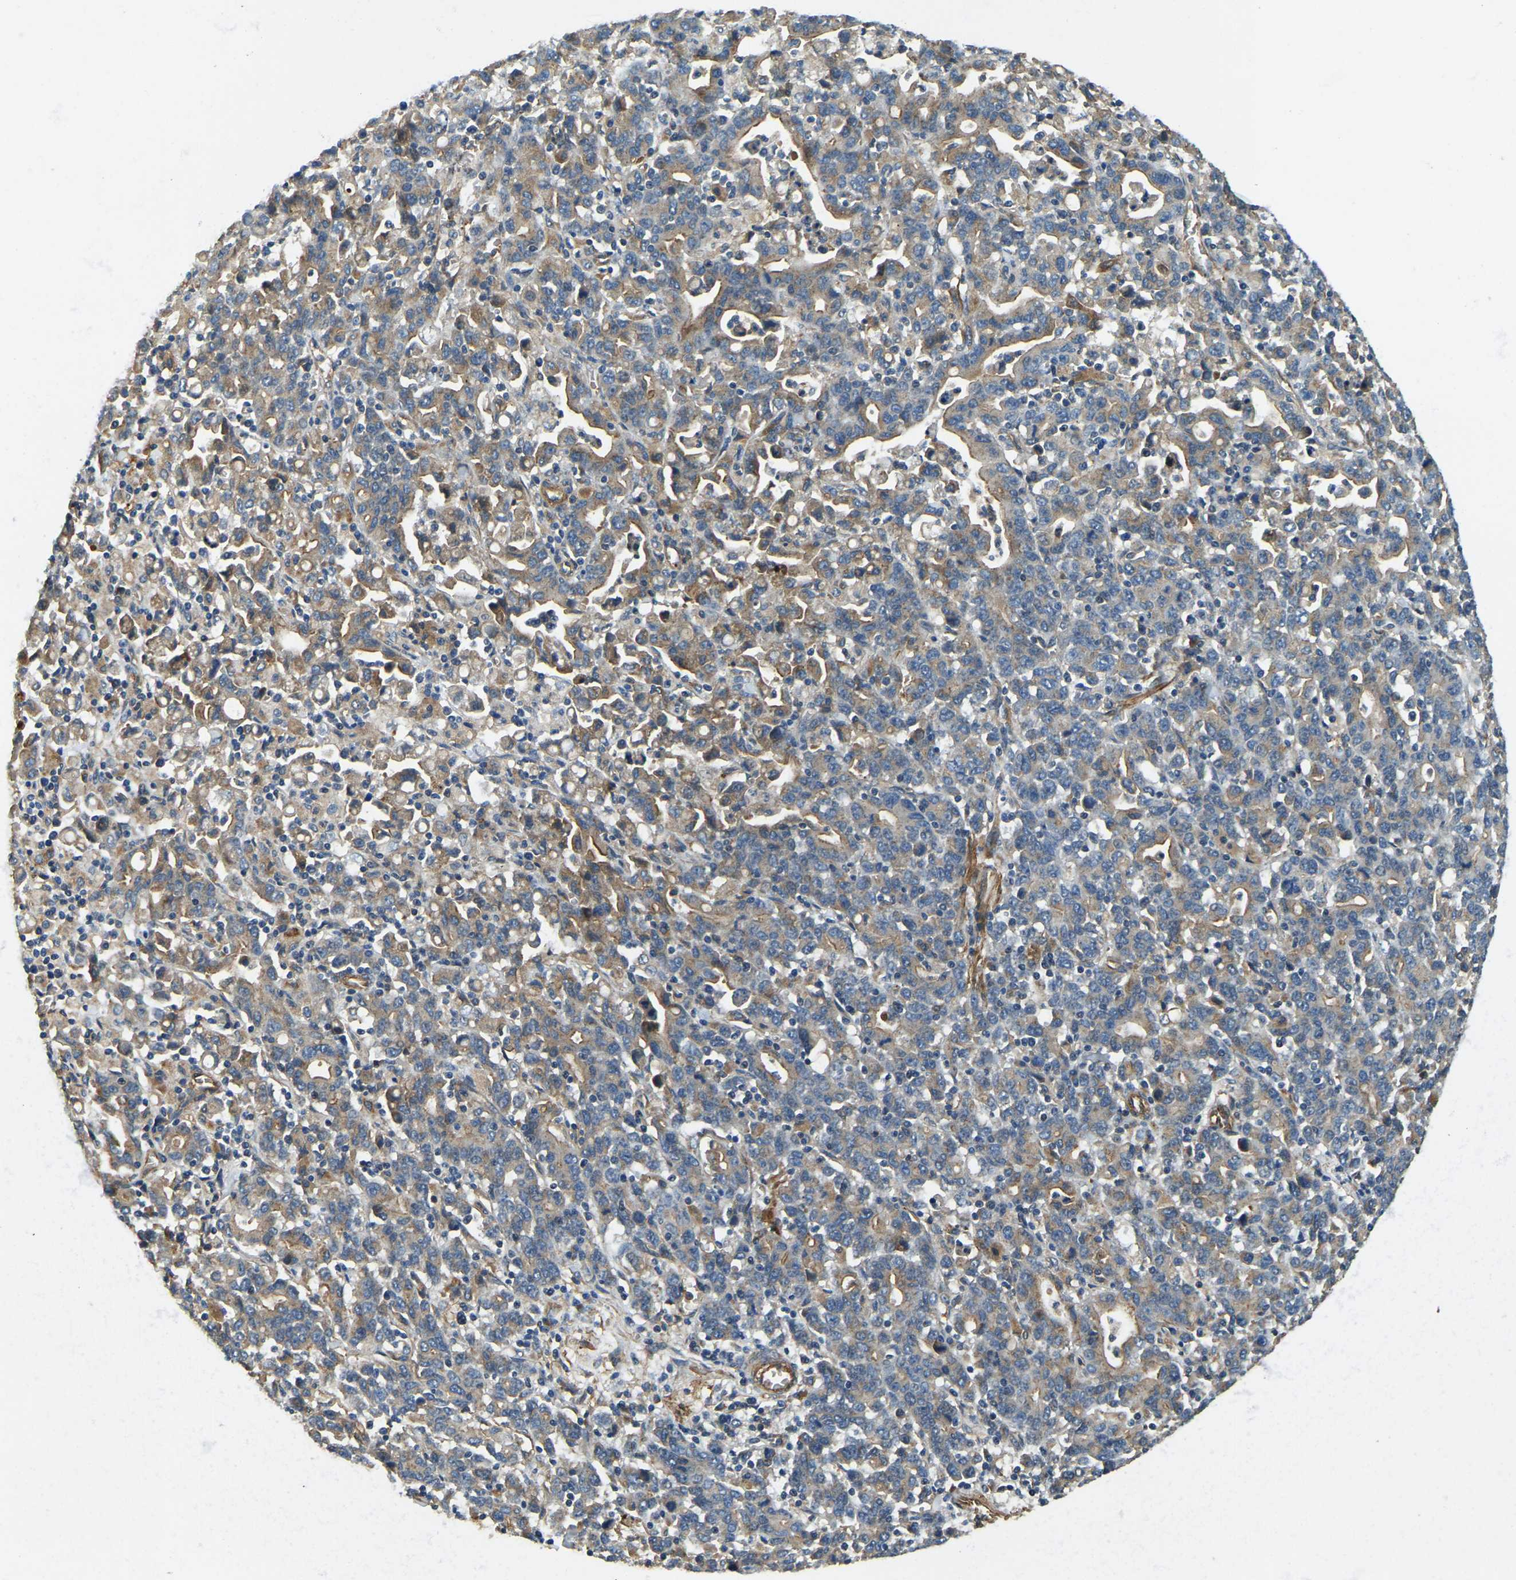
{"staining": {"intensity": "moderate", "quantity": "25%-75%", "location": "cytoplasmic/membranous"}, "tissue": "stomach cancer", "cell_type": "Tumor cells", "image_type": "cancer", "snomed": [{"axis": "morphology", "description": "Adenocarcinoma, NOS"}, {"axis": "topography", "description": "Stomach, upper"}], "caption": "About 25%-75% of tumor cells in stomach adenocarcinoma show moderate cytoplasmic/membranous protein positivity as visualized by brown immunohistochemical staining.", "gene": "ERGIC1", "patient": {"sex": "male", "age": 69}}